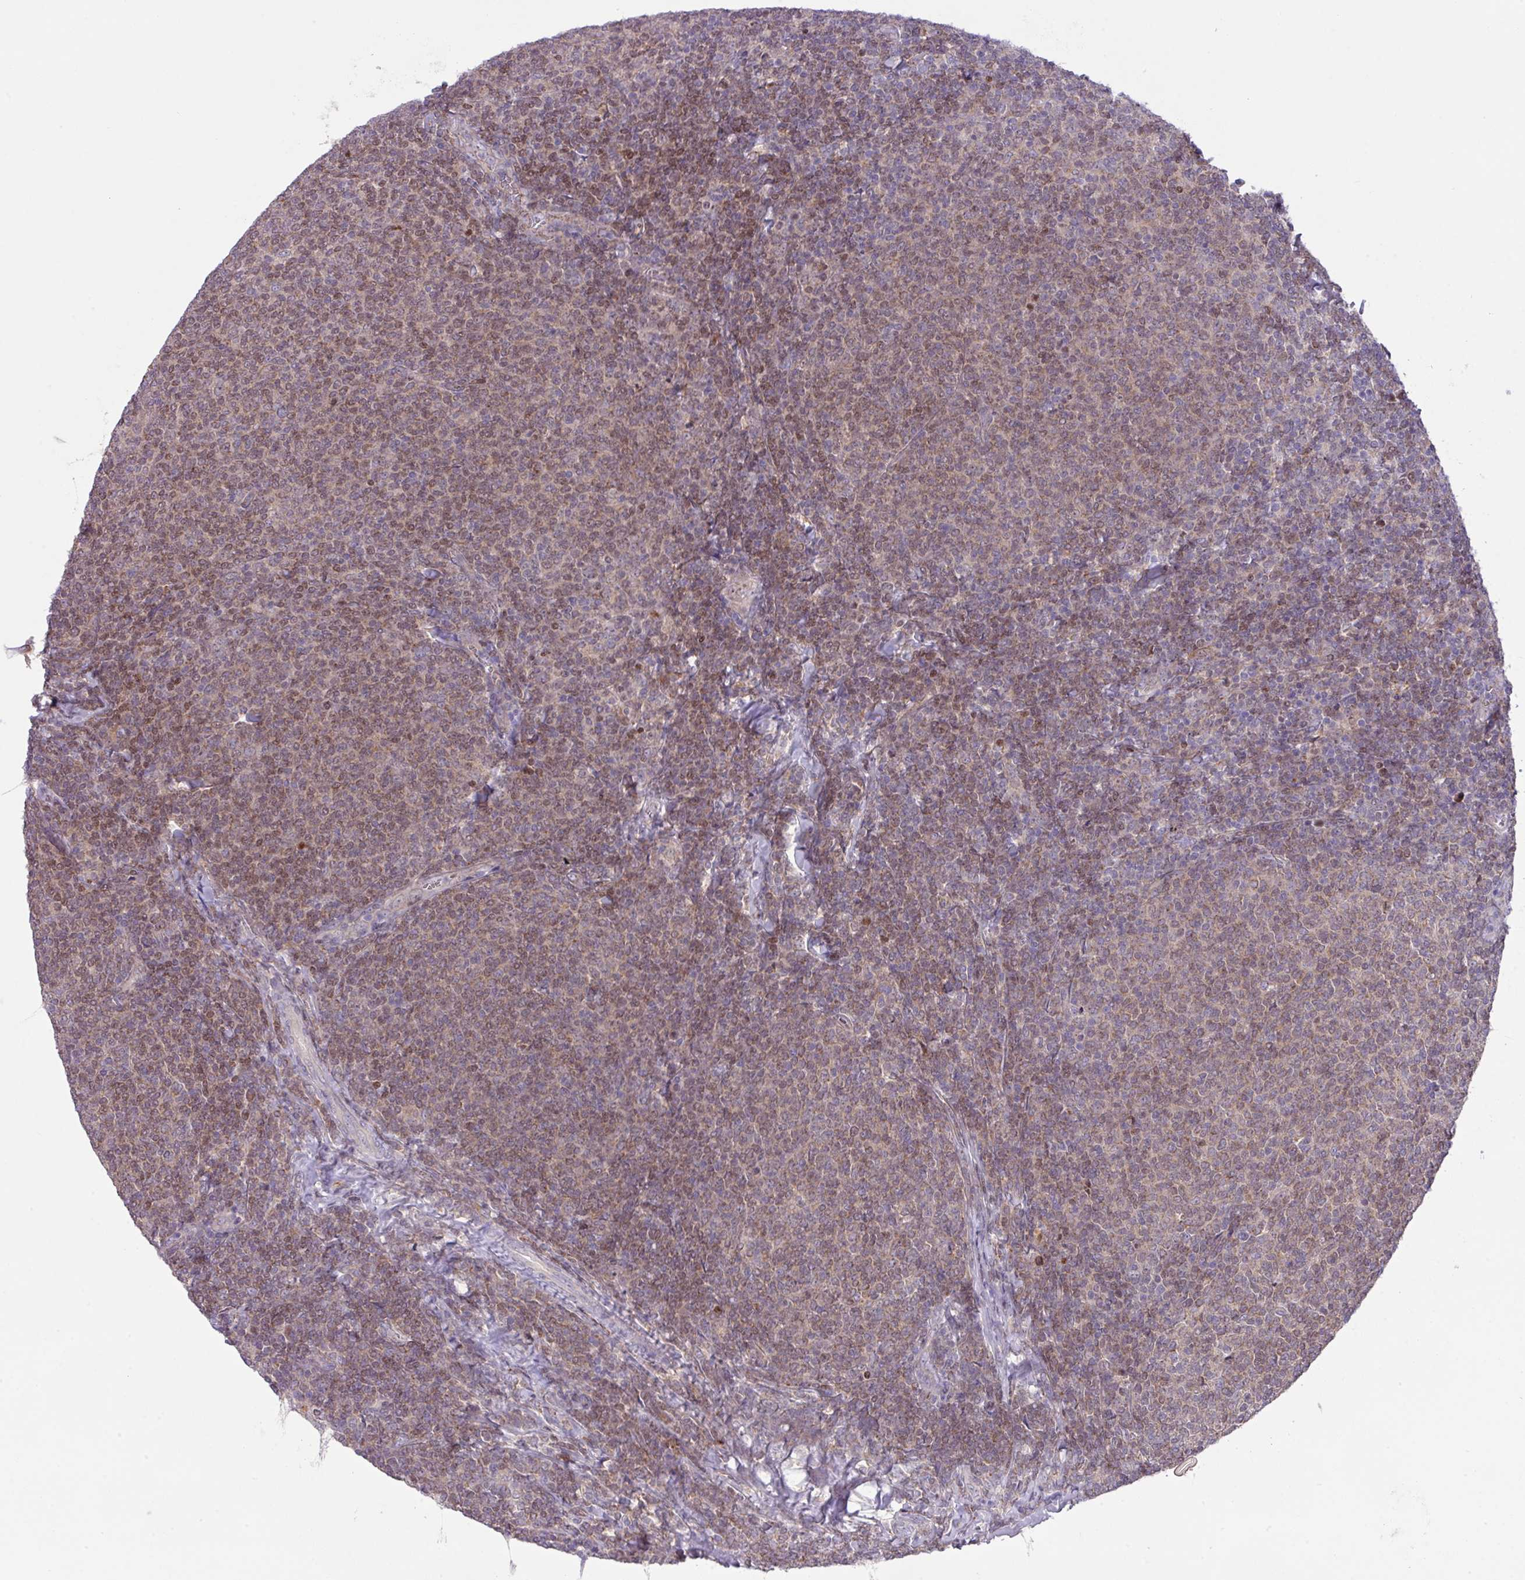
{"staining": {"intensity": "moderate", "quantity": ">75%", "location": "nuclear"}, "tissue": "lymphoma", "cell_type": "Tumor cells", "image_type": "cancer", "snomed": [{"axis": "morphology", "description": "Malignant lymphoma, non-Hodgkin's type, Low grade"}, {"axis": "topography", "description": "Lymph node"}], "caption": "This photomicrograph exhibits IHC staining of malignant lymphoma, non-Hodgkin's type (low-grade), with medium moderate nuclear expression in approximately >75% of tumor cells.", "gene": "ZNF394", "patient": {"sex": "male", "age": 52}}